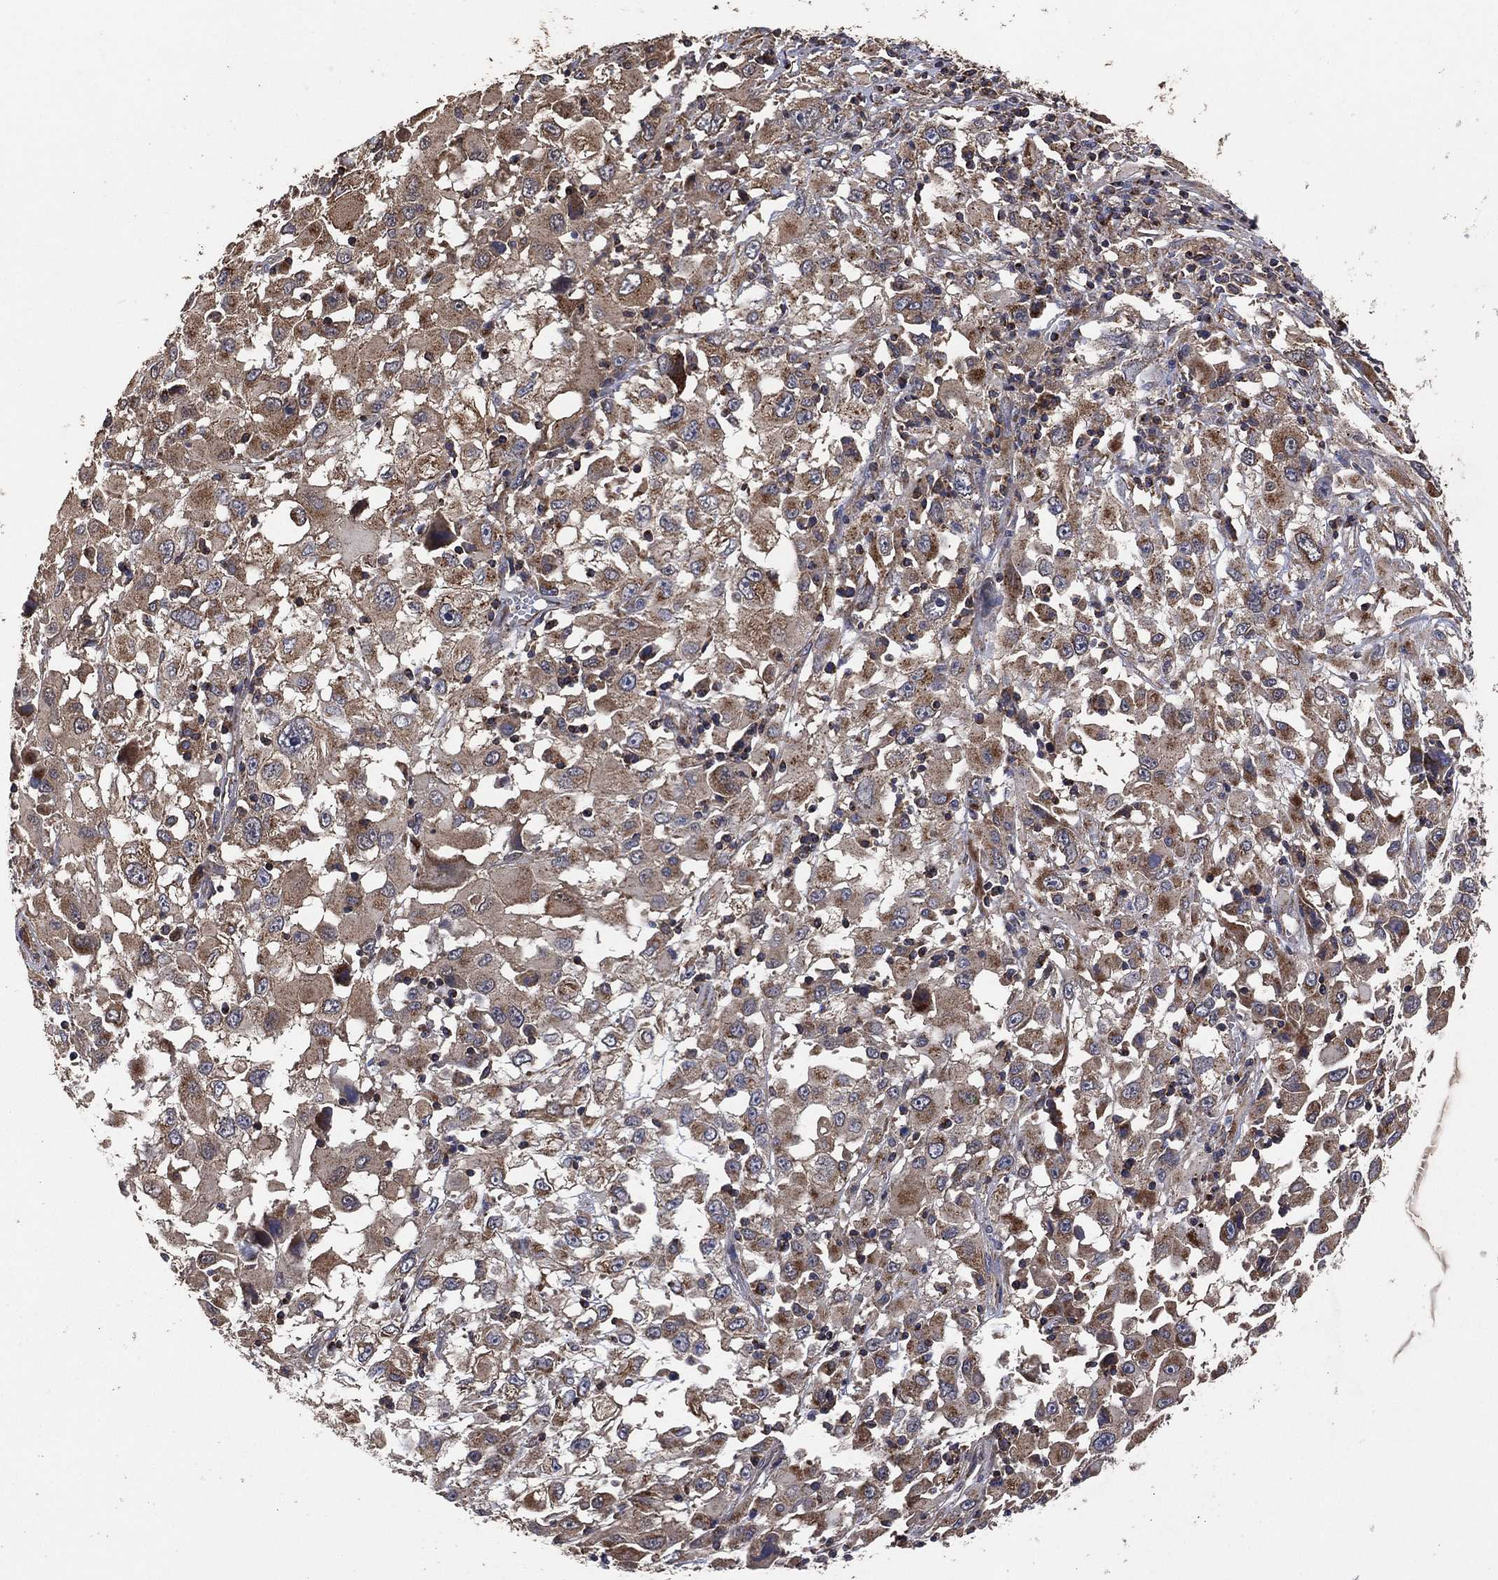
{"staining": {"intensity": "moderate", "quantity": "<25%", "location": "cytoplasmic/membranous"}, "tissue": "melanoma", "cell_type": "Tumor cells", "image_type": "cancer", "snomed": [{"axis": "morphology", "description": "Malignant melanoma, Metastatic site"}, {"axis": "topography", "description": "Soft tissue"}], "caption": "Protein staining by immunohistochemistry (IHC) exhibits moderate cytoplasmic/membranous expression in about <25% of tumor cells in malignant melanoma (metastatic site).", "gene": "LIMD1", "patient": {"sex": "male", "age": 50}}